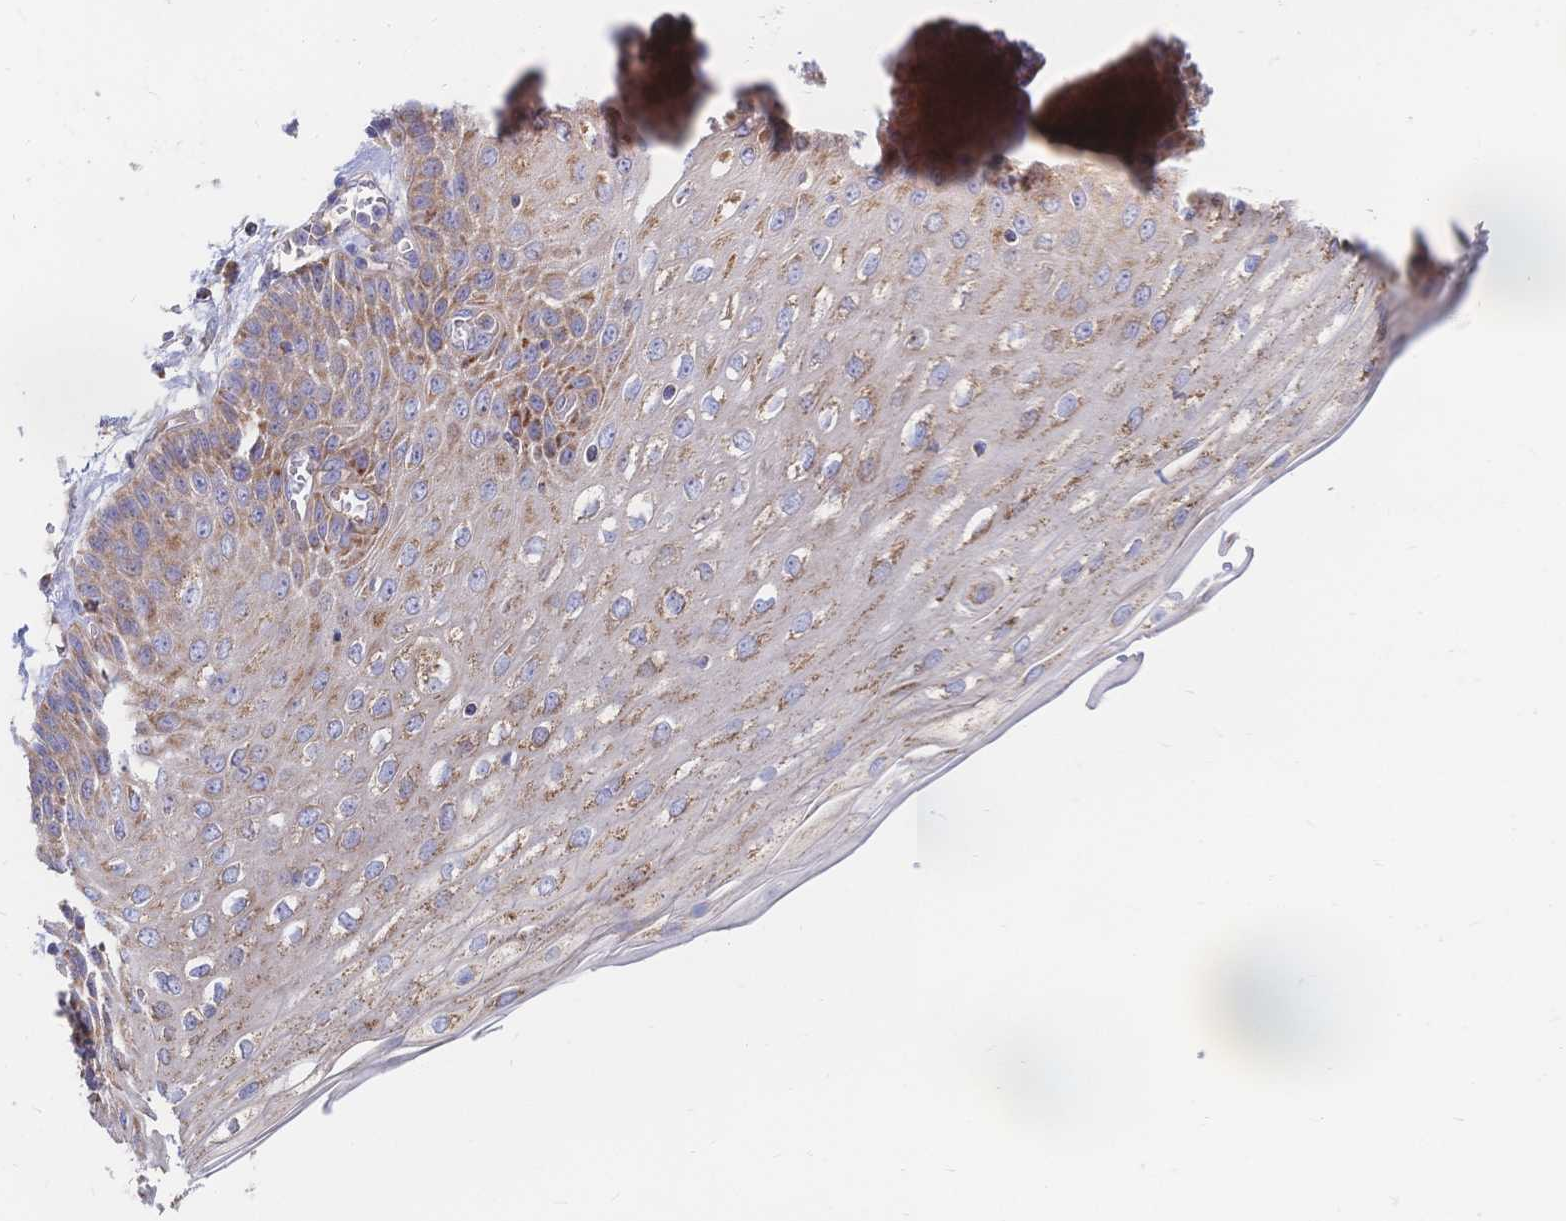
{"staining": {"intensity": "strong", "quantity": "25%-75%", "location": "cytoplasmic/membranous"}, "tissue": "esophagus", "cell_type": "Squamous epithelial cells", "image_type": "normal", "snomed": [{"axis": "morphology", "description": "Normal tissue, NOS"}, {"axis": "morphology", "description": "Adenocarcinoma, NOS"}, {"axis": "topography", "description": "Esophagus"}], "caption": "Protein staining of normal esophagus reveals strong cytoplasmic/membranous staining in about 25%-75% of squamous epithelial cells.", "gene": "SORBS1", "patient": {"sex": "male", "age": 81}}